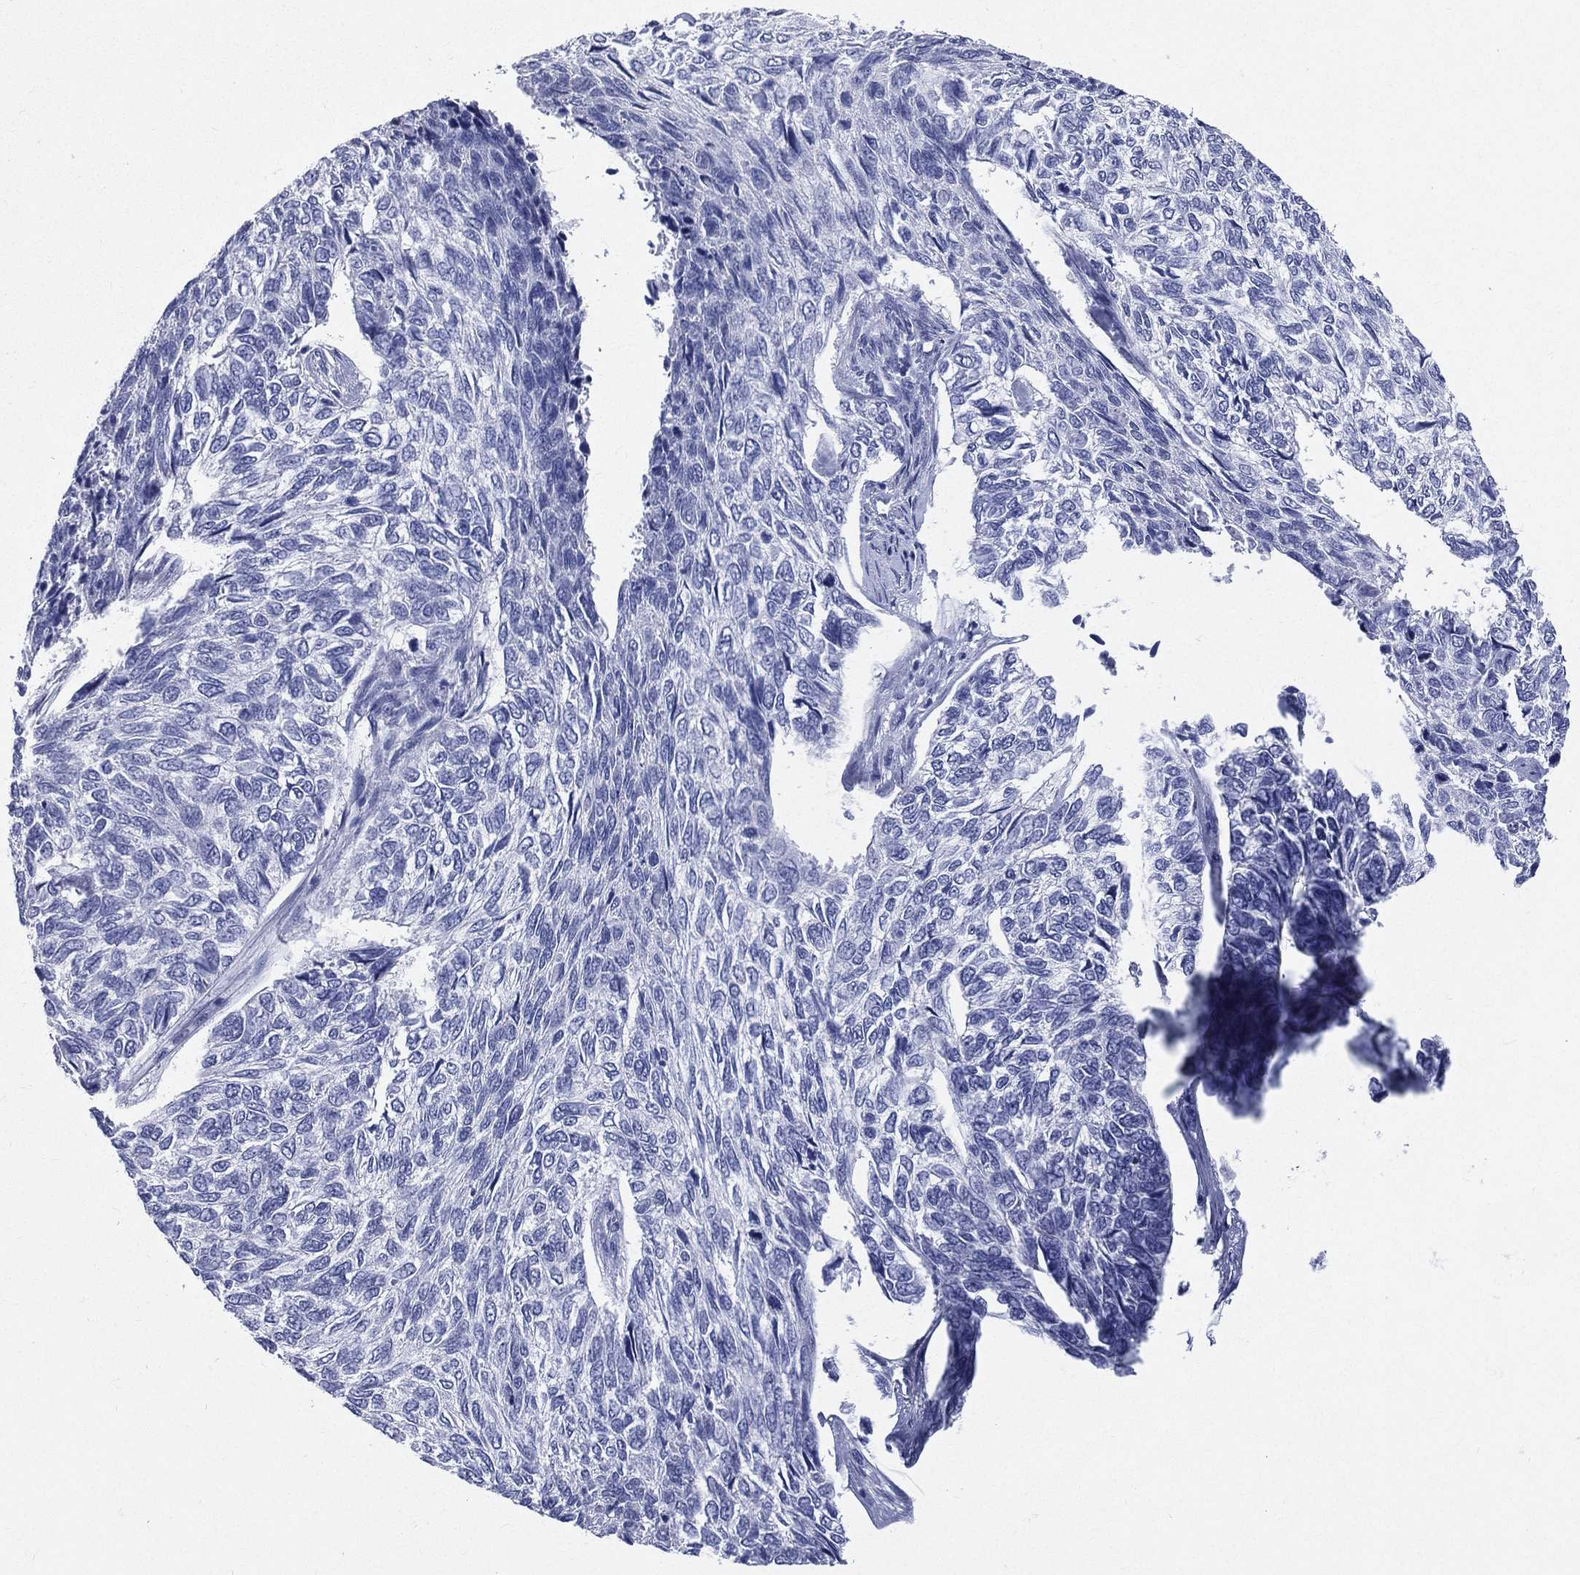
{"staining": {"intensity": "negative", "quantity": "none", "location": "none"}, "tissue": "skin cancer", "cell_type": "Tumor cells", "image_type": "cancer", "snomed": [{"axis": "morphology", "description": "Basal cell carcinoma"}, {"axis": "topography", "description": "Skin"}], "caption": "Micrograph shows no protein expression in tumor cells of skin cancer (basal cell carcinoma) tissue. (DAB immunohistochemistry visualized using brightfield microscopy, high magnification).", "gene": "CYLC1", "patient": {"sex": "female", "age": 65}}